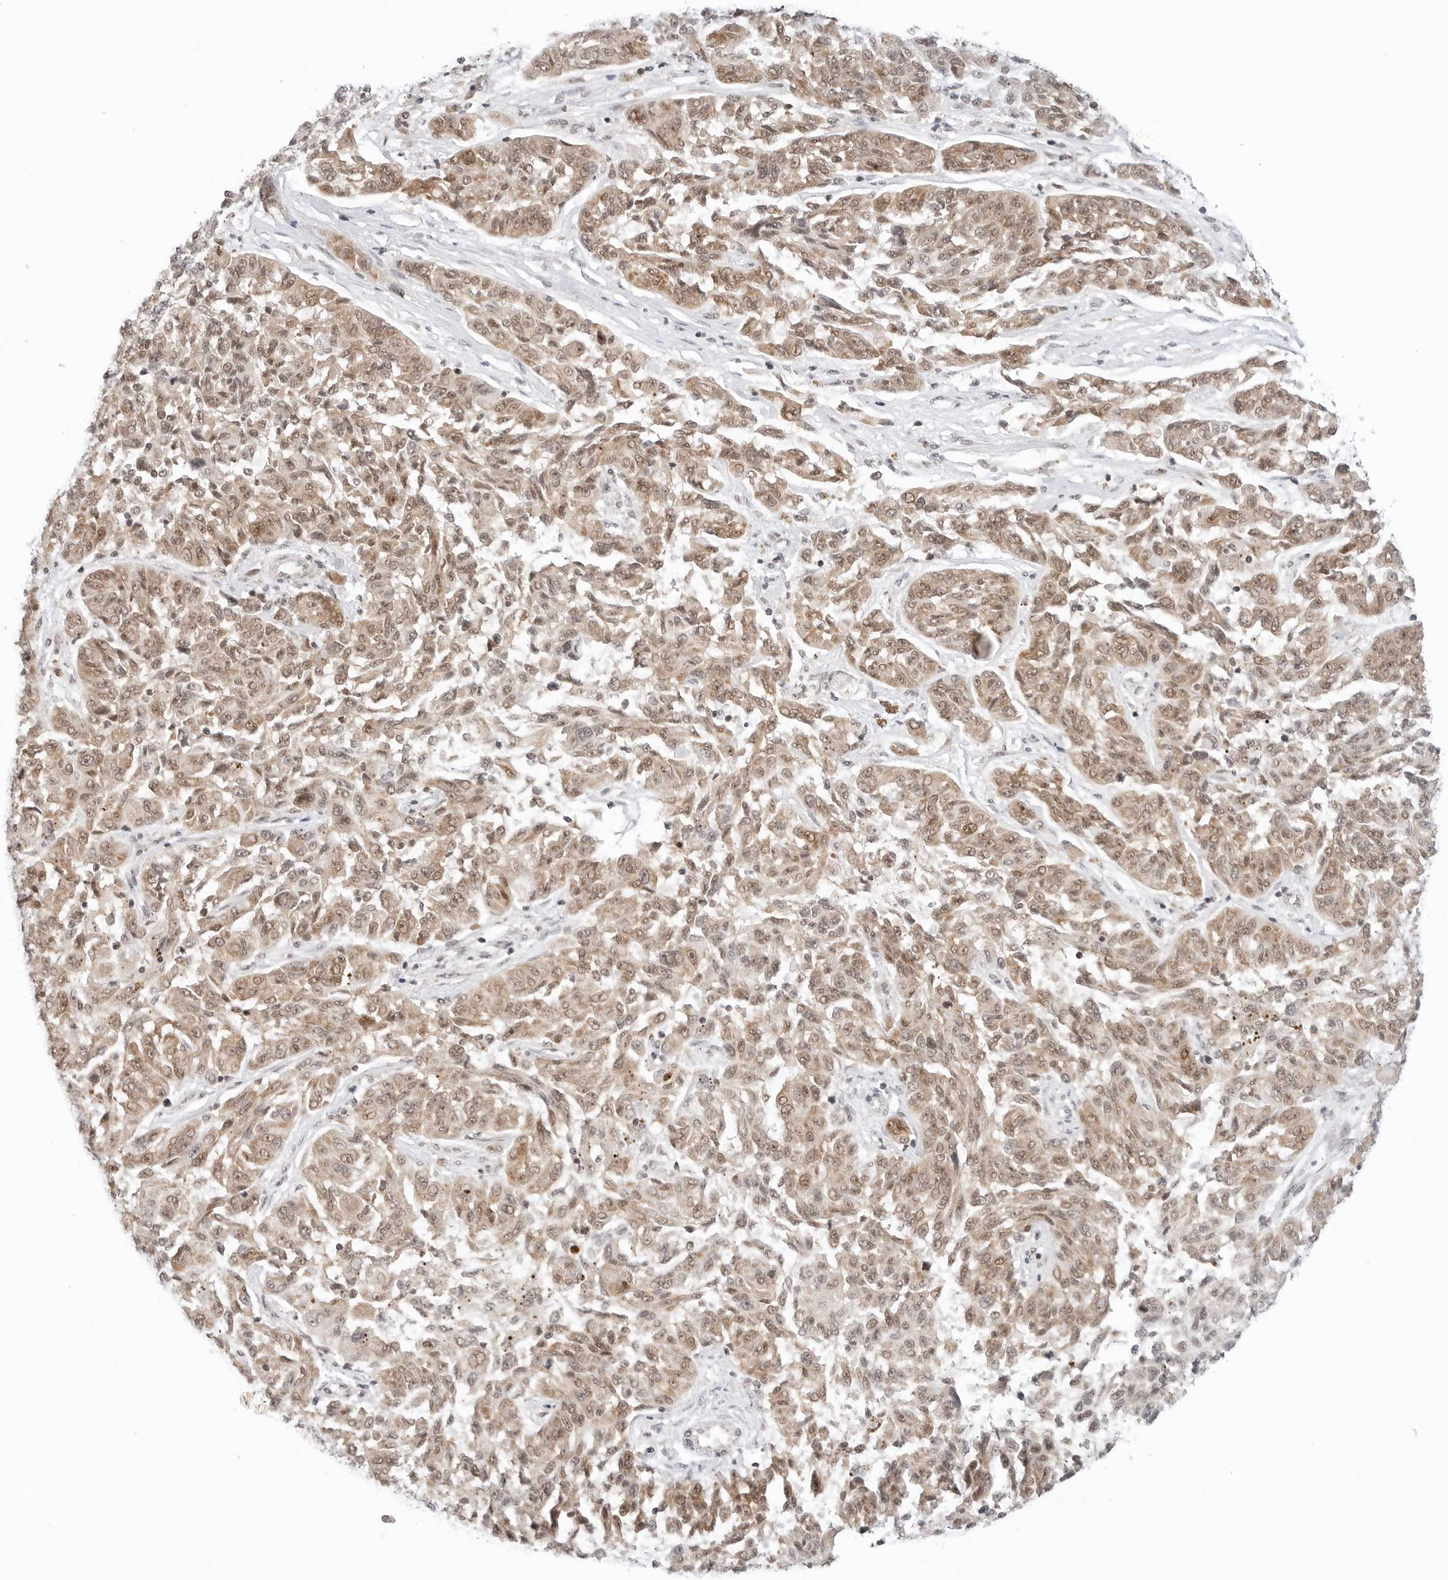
{"staining": {"intensity": "moderate", "quantity": ">75%", "location": "cytoplasmic/membranous,nuclear"}, "tissue": "melanoma", "cell_type": "Tumor cells", "image_type": "cancer", "snomed": [{"axis": "morphology", "description": "Malignant melanoma, NOS"}, {"axis": "topography", "description": "Skin"}], "caption": "Approximately >75% of tumor cells in human melanoma reveal moderate cytoplasmic/membranous and nuclear protein positivity as visualized by brown immunohistochemical staining.", "gene": "METAP1", "patient": {"sex": "male", "age": 53}}